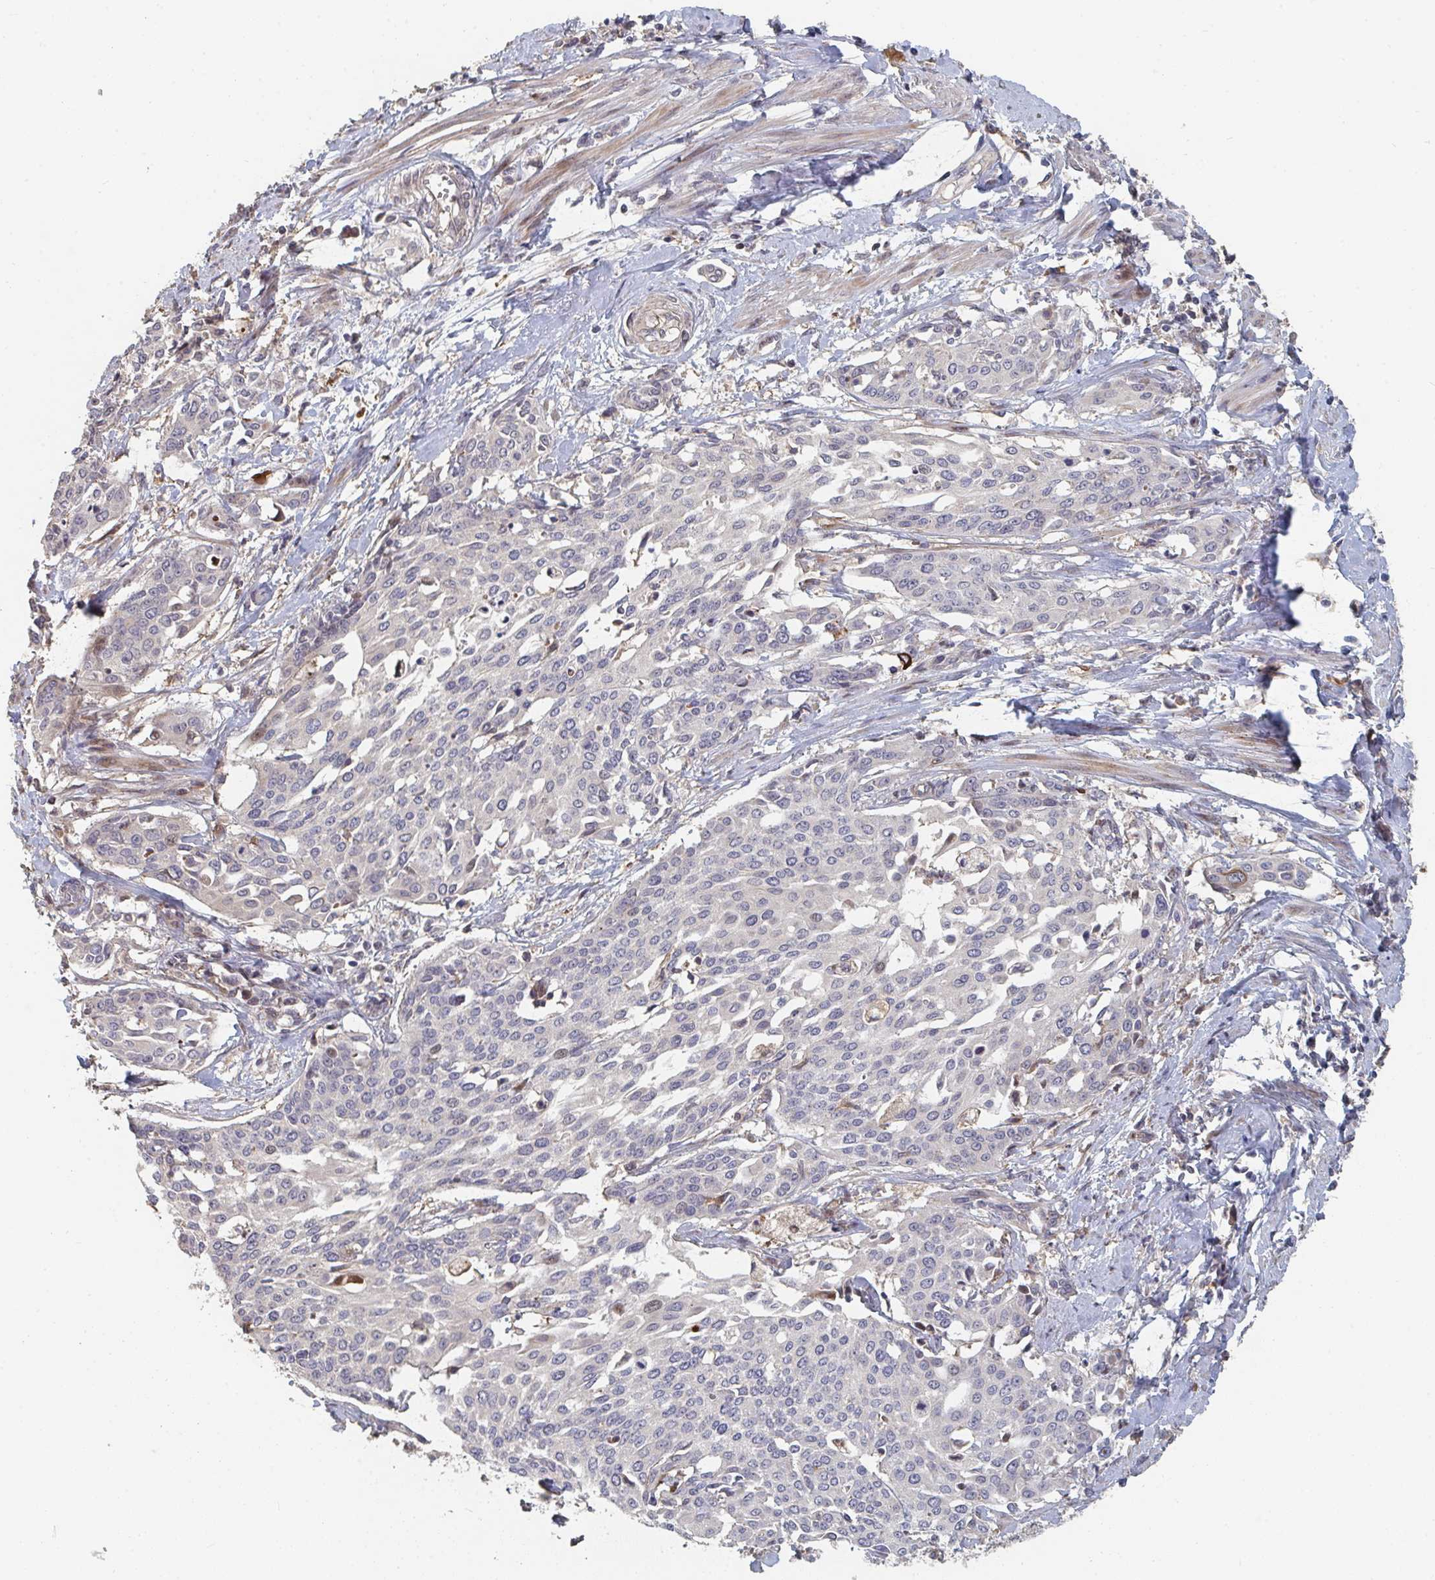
{"staining": {"intensity": "negative", "quantity": "none", "location": "none"}, "tissue": "cervical cancer", "cell_type": "Tumor cells", "image_type": "cancer", "snomed": [{"axis": "morphology", "description": "Squamous cell carcinoma, NOS"}, {"axis": "topography", "description": "Cervix"}], "caption": "Tumor cells show no significant positivity in cervical squamous cell carcinoma. (DAB immunohistochemistry with hematoxylin counter stain).", "gene": "PTEN", "patient": {"sex": "female", "age": 44}}